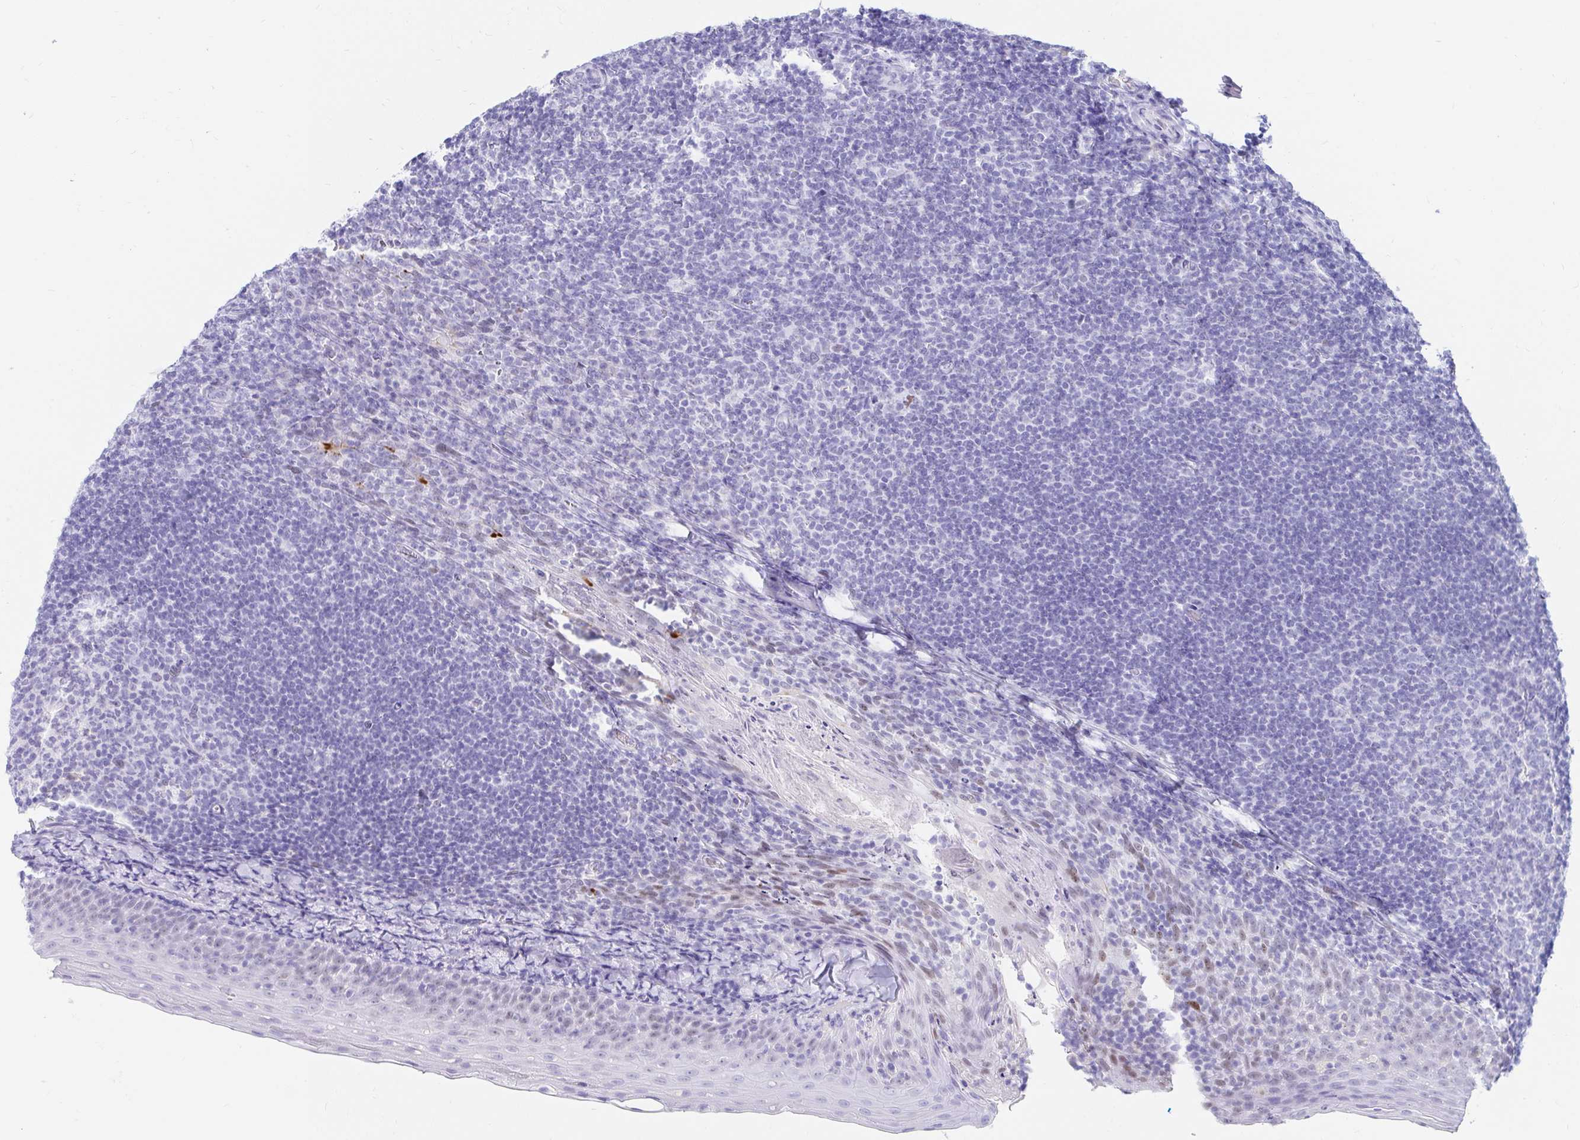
{"staining": {"intensity": "negative", "quantity": "none", "location": "none"}, "tissue": "tonsil", "cell_type": "Germinal center cells", "image_type": "normal", "snomed": [{"axis": "morphology", "description": "Normal tissue, NOS"}, {"axis": "topography", "description": "Tonsil"}], "caption": "Germinal center cells are negative for protein expression in benign human tonsil. (Brightfield microscopy of DAB (3,3'-diaminobenzidine) immunohistochemistry at high magnification).", "gene": "OR6T1", "patient": {"sex": "female", "age": 10}}